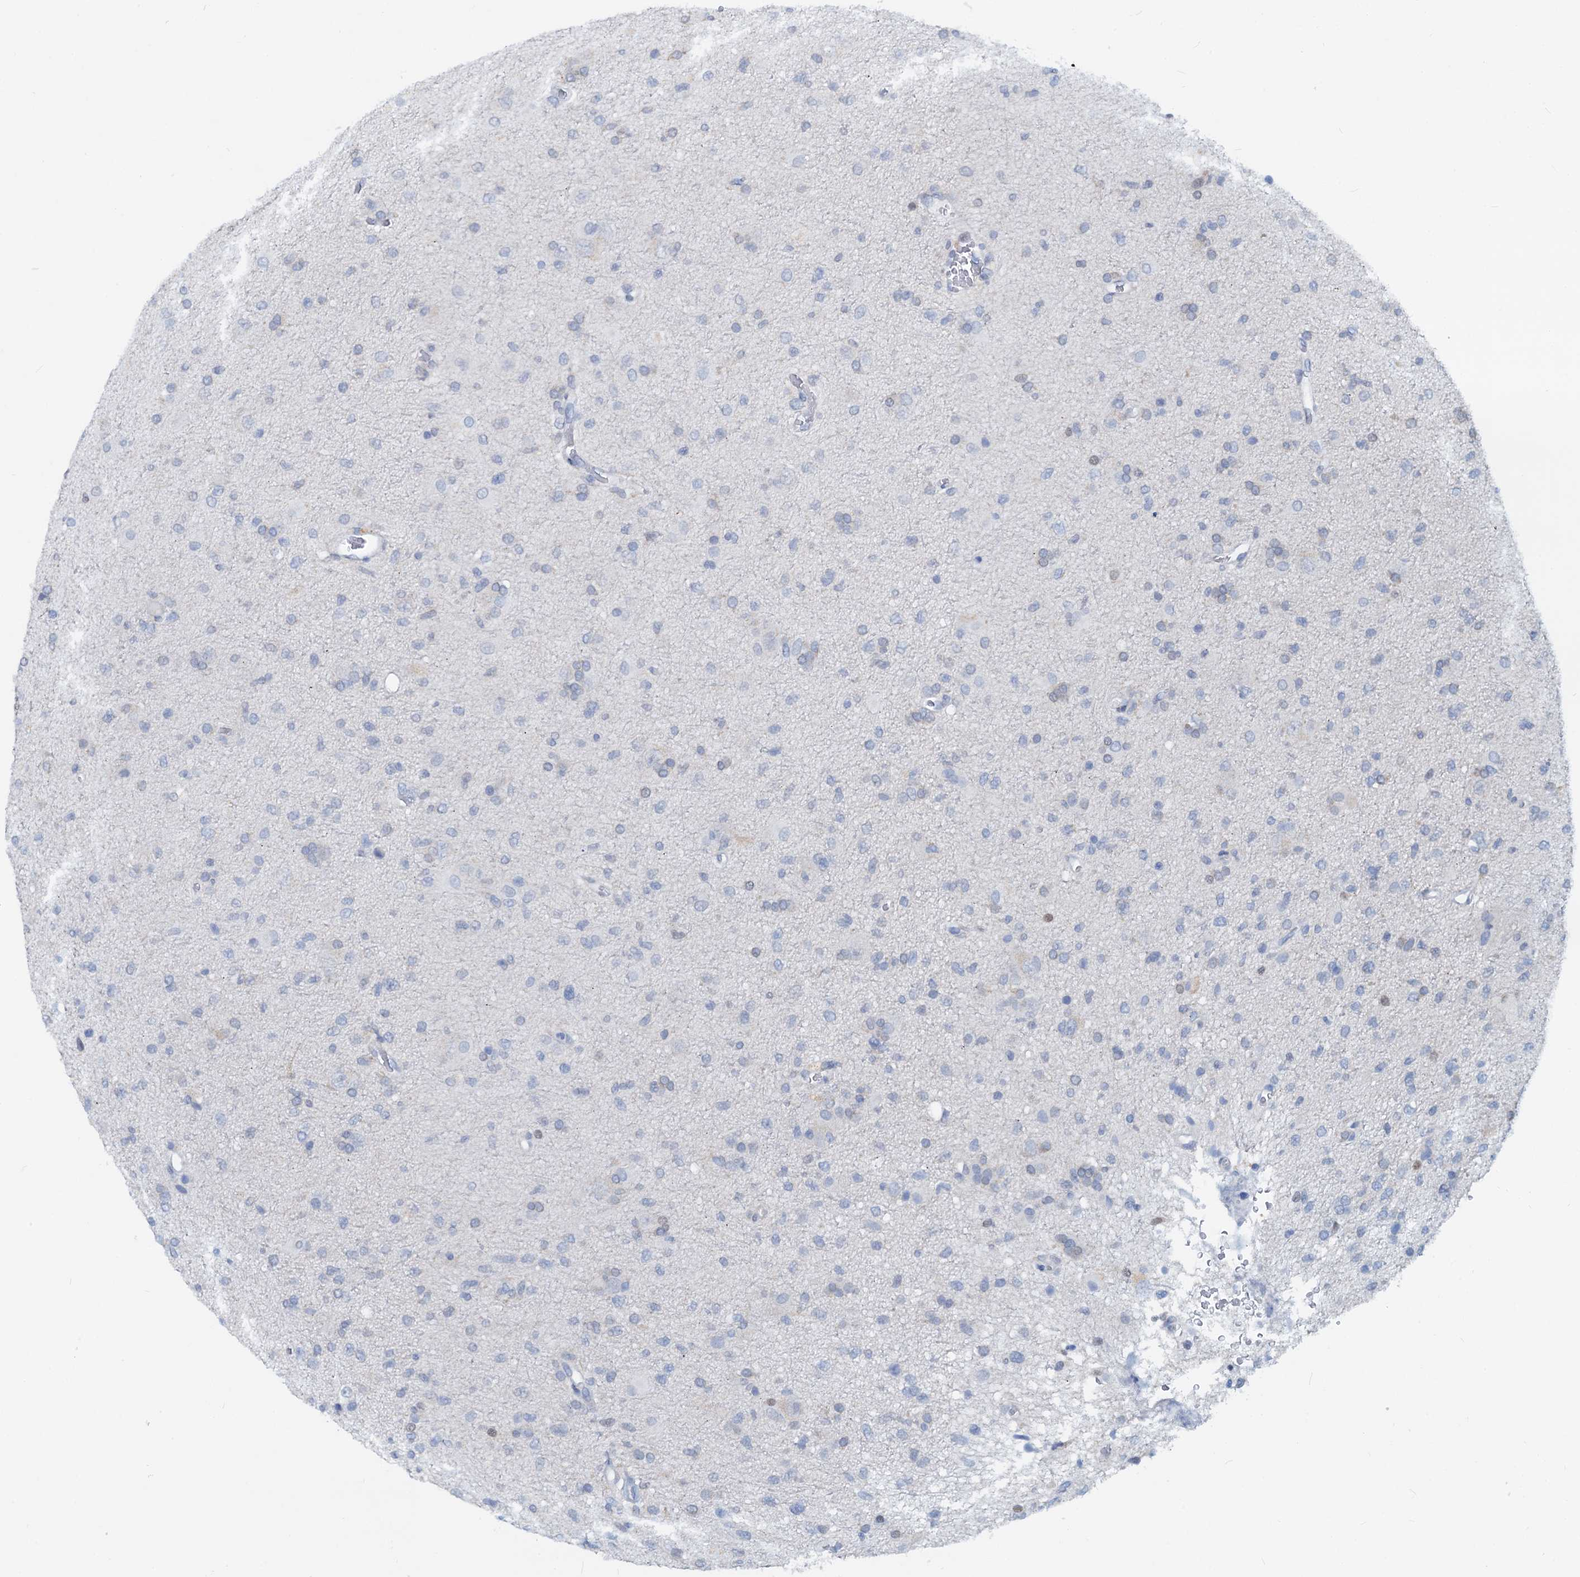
{"staining": {"intensity": "negative", "quantity": "none", "location": "none"}, "tissue": "glioma", "cell_type": "Tumor cells", "image_type": "cancer", "snomed": [{"axis": "morphology", "description": "Glioma, malignant, High grade"}, {"axis": "topography", "description": "Brain"}], "caption": "IHC image of glioma stained for a protein (brown), which displays no positivity in tumor cells. Brightfield microscopy of immunohistochemistry stained with DAB (3,3'-diaminobenzidine) (brown) and hematoxylin (blue), captured at high magnification.", "gene": "PTGES3", "patient": {"sex": "female", "age": 57}}